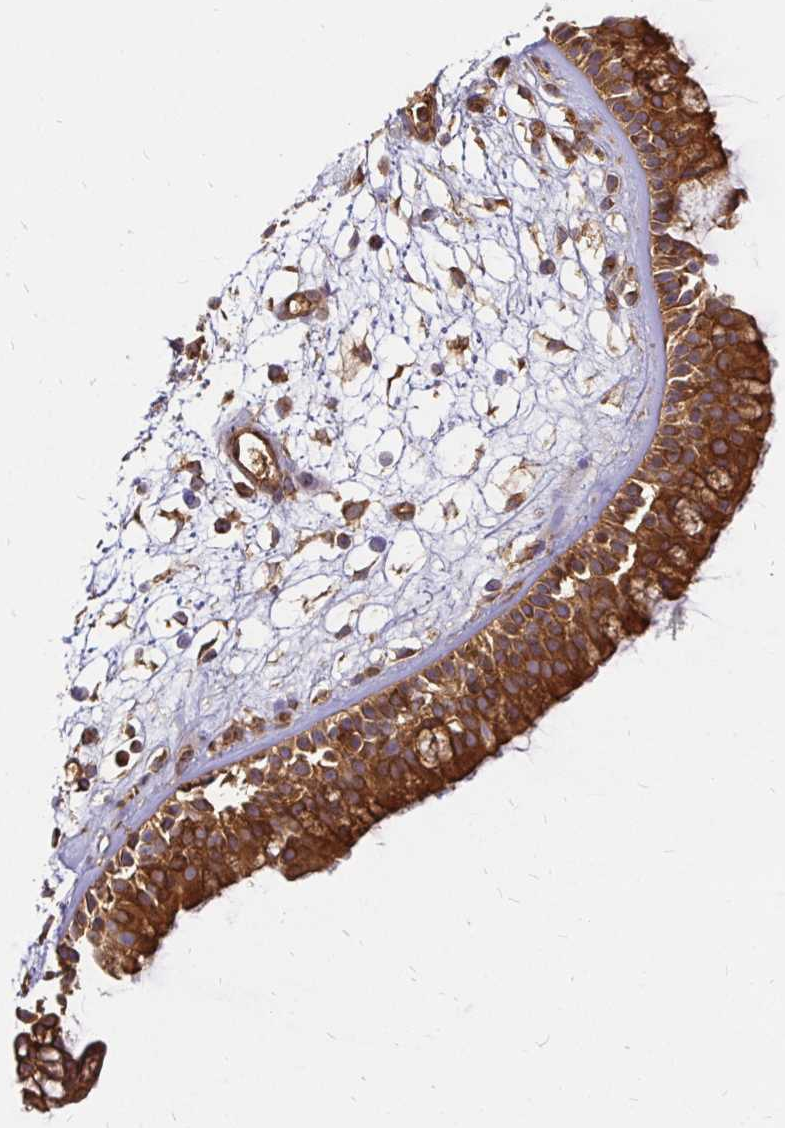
{"staining": {"intensity": "strong", "quantity": ">75%", "location": "cytoplasmic/membranous"}, "tissue": "nasopharynx", "cell_type": "Respiratory epithelial cells", "image_type": "normal", "snomed": [{"axis": "morphology", "description": "Normal tissue, NOS"}, {"axis": "topography", "description": "Nasopharynx"}], "caption": "Immunohistochemistry image of benign nasopharynx stained for a protein (brown), which shows high levels of strong cytoplasmic/membranous expression in approximately >75% of respiratory epithelial cells.", "gene": "KIF5B", "patient": {"sex": "female", "age": 70}}